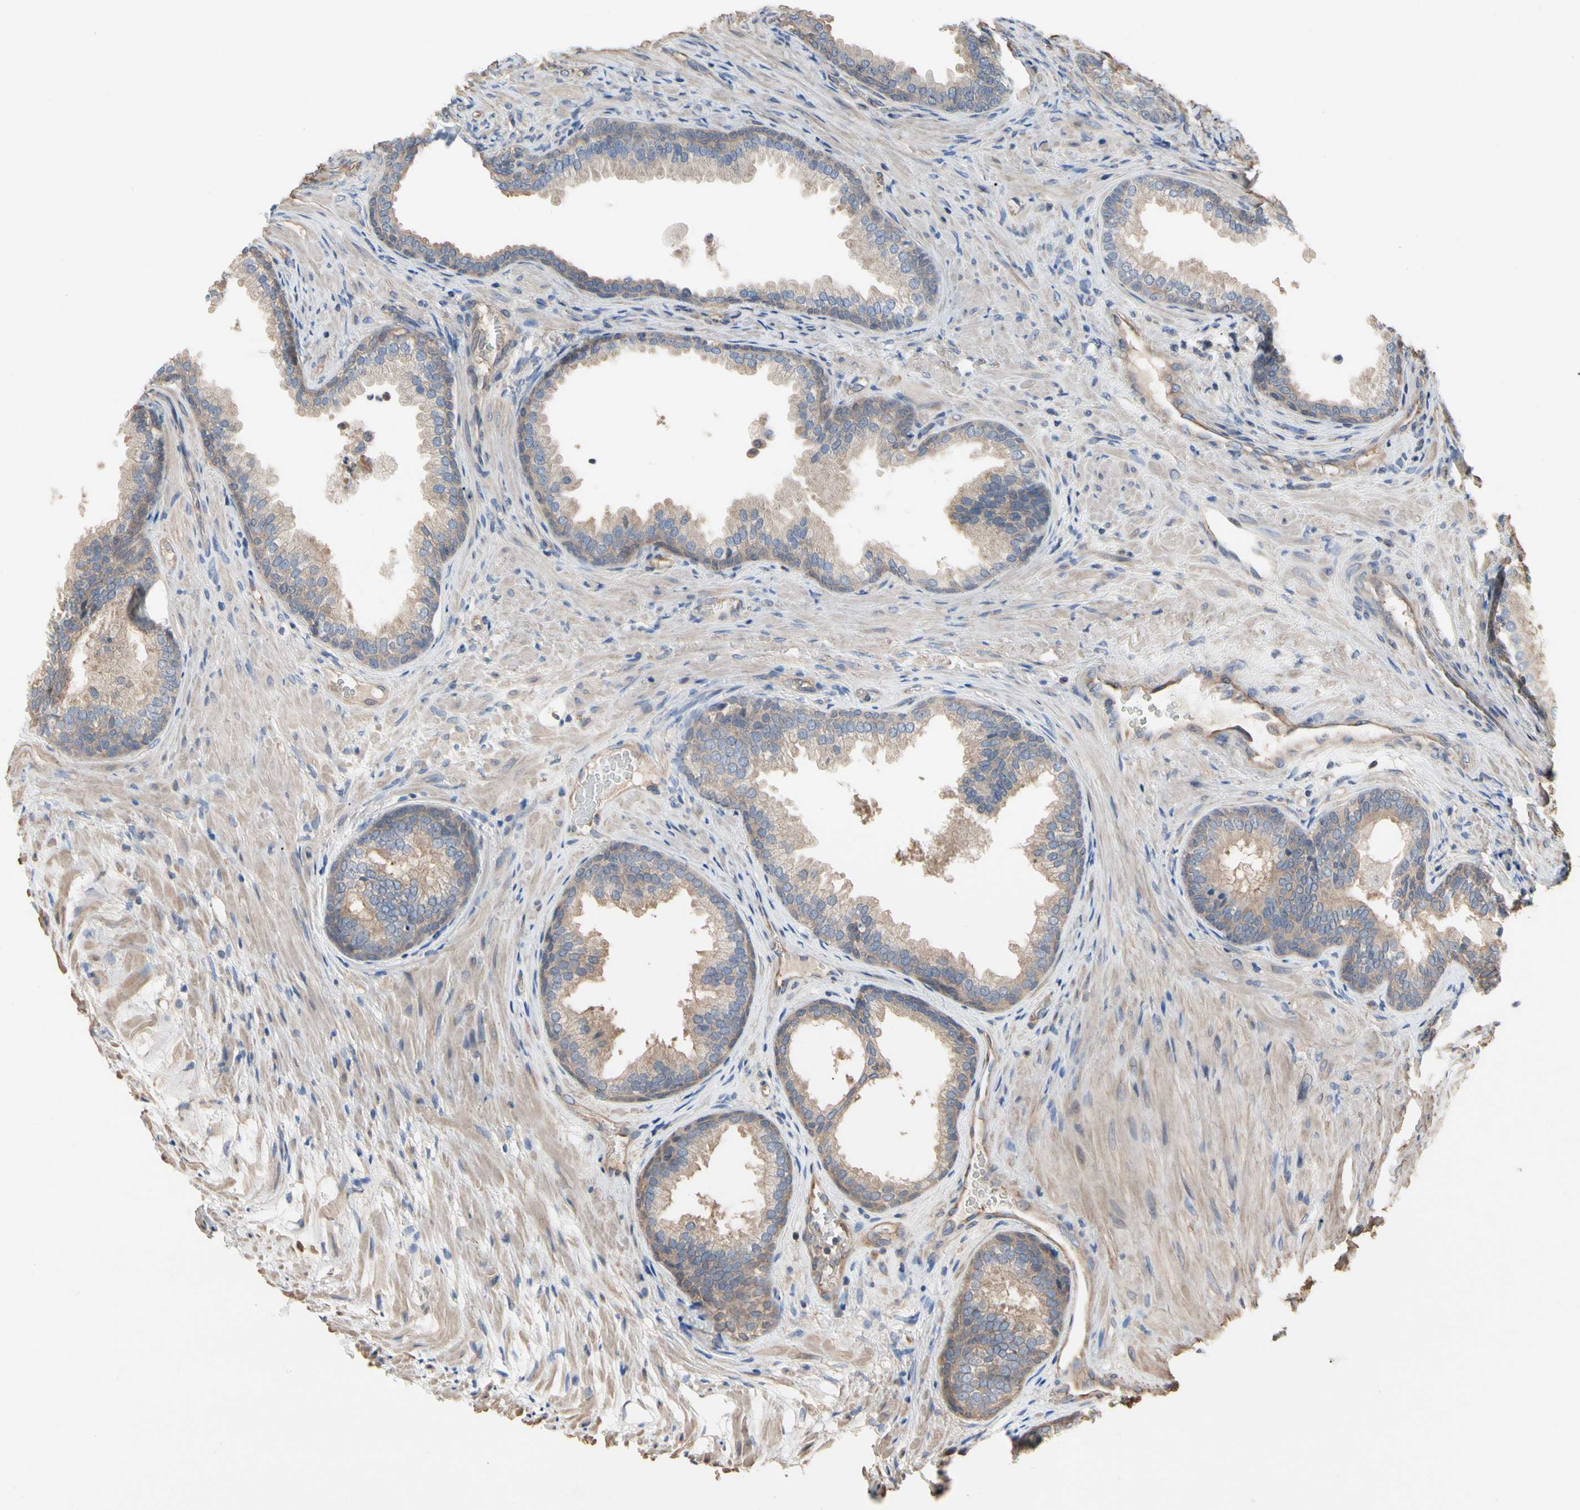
{"staining": {"intensity": "moderate", "quantity": "25%-75%", "location": "cytoplasmic/membranous"}, "tissue": "prostate", "cell_type": "Glandular cells", "image_type": "normal", "snomed": [{"axis": "morphology", "description": "Normal tissue, NOS"}, {"axis": "topography", "description": "Prostate"}], "caption": "Moderate cytoplasmic/membranous expression for a protein is present in approximately 25%-75% of glandular cells of unremarkable prostate using IHC.", "gene": "PDZK1", "patient": {"sex": "male", "age": 76}}